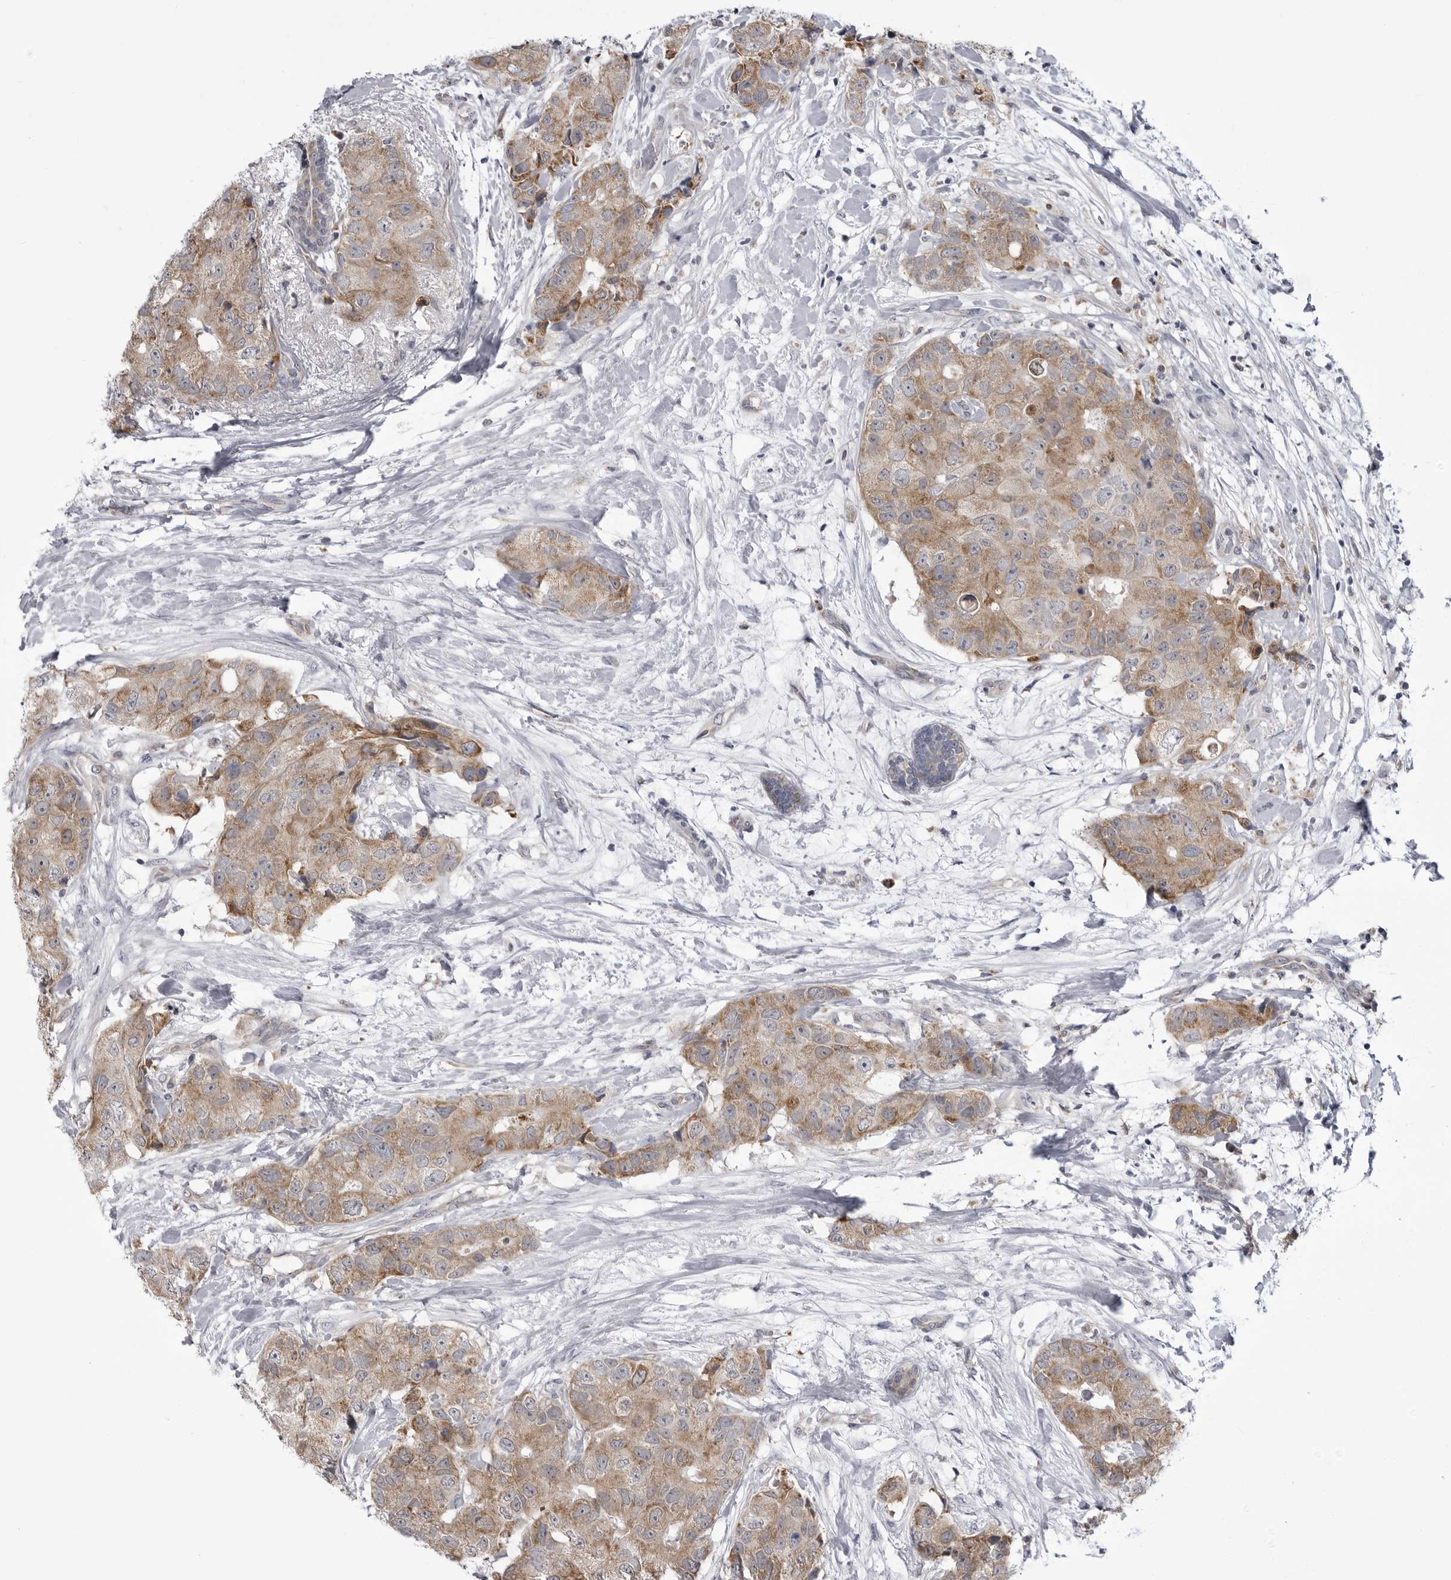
{"staining": {"intensity": "moderate", "quantity": ">75%", "location": "cytoplasmic/membranous"}, "tissue": "breast cancer", "cell_type": "Tumor cells", "image_type": "cancer", "snomed": [{"axis": "morphology", "description": "Duct carcinoma"}, {"axis": "topography", "description": "Breast"}], "caption": "Immunohistochemical staining of human breast cancer (invasive ductal carcinoma) demonstrates medium levels of moderate cytoplasmic/membranous expression in approximately >75% of tumor cells. (IHC, brightfield microscopy, high magnification).", "gene": "FH", "patient": {"sex": "female", "age": 62}}